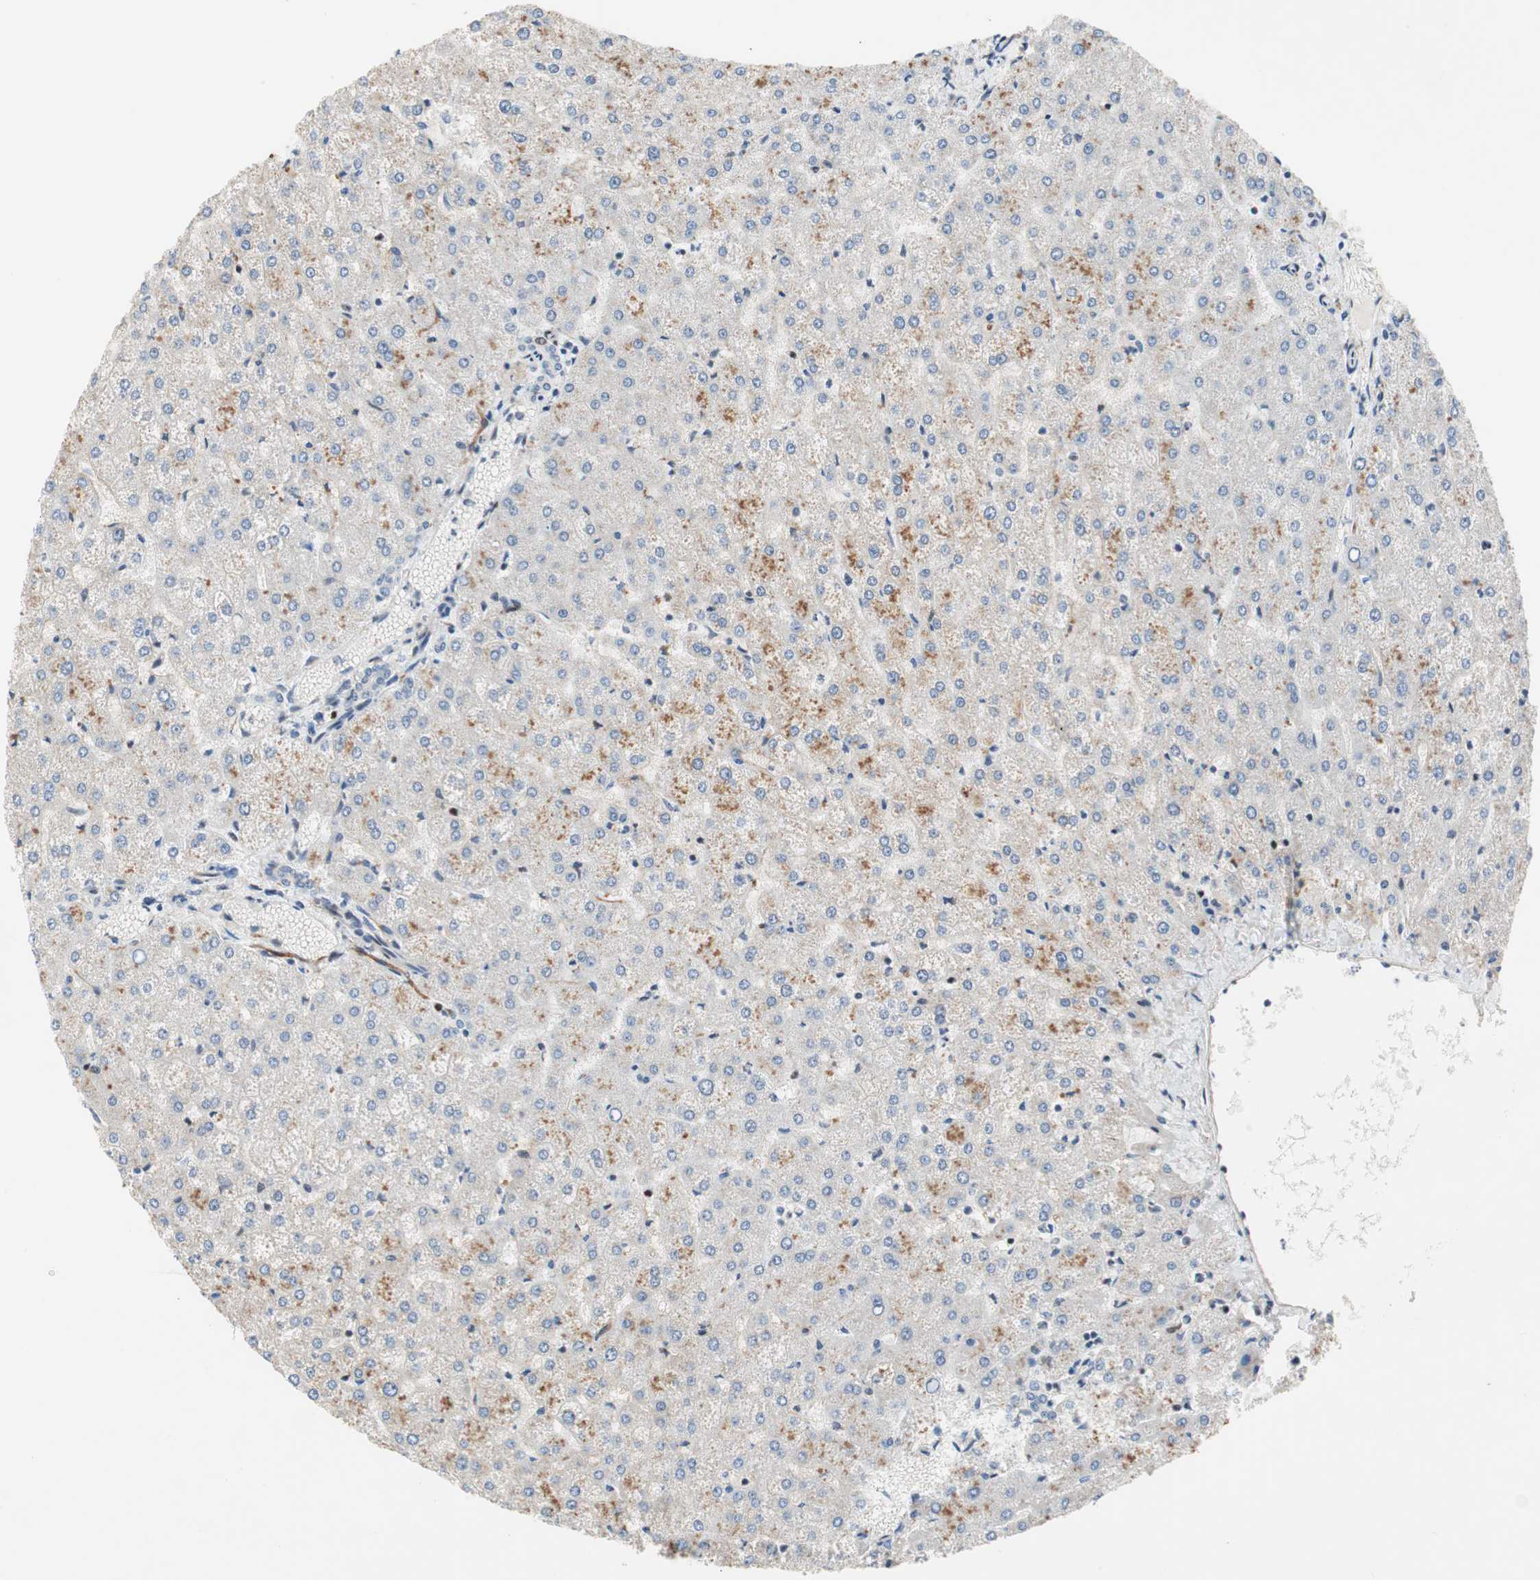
{"staining": {"intensity": "negative", "quantity": "none", "location": "none"}, "tissue": "liver", "cell_type": "Cholangiocytes", "image_type": "normal", "snomed": [{"axis": "morphology", "description": "Normal tissue, NOS"}, {"axis": "topography", "description": "Liver"}], "caption": "IHC of benign human liver demonstrates no staining in cholangiocytes.", "gene": "FBXO44", "patient": {"sex": "female", "age": 32}}